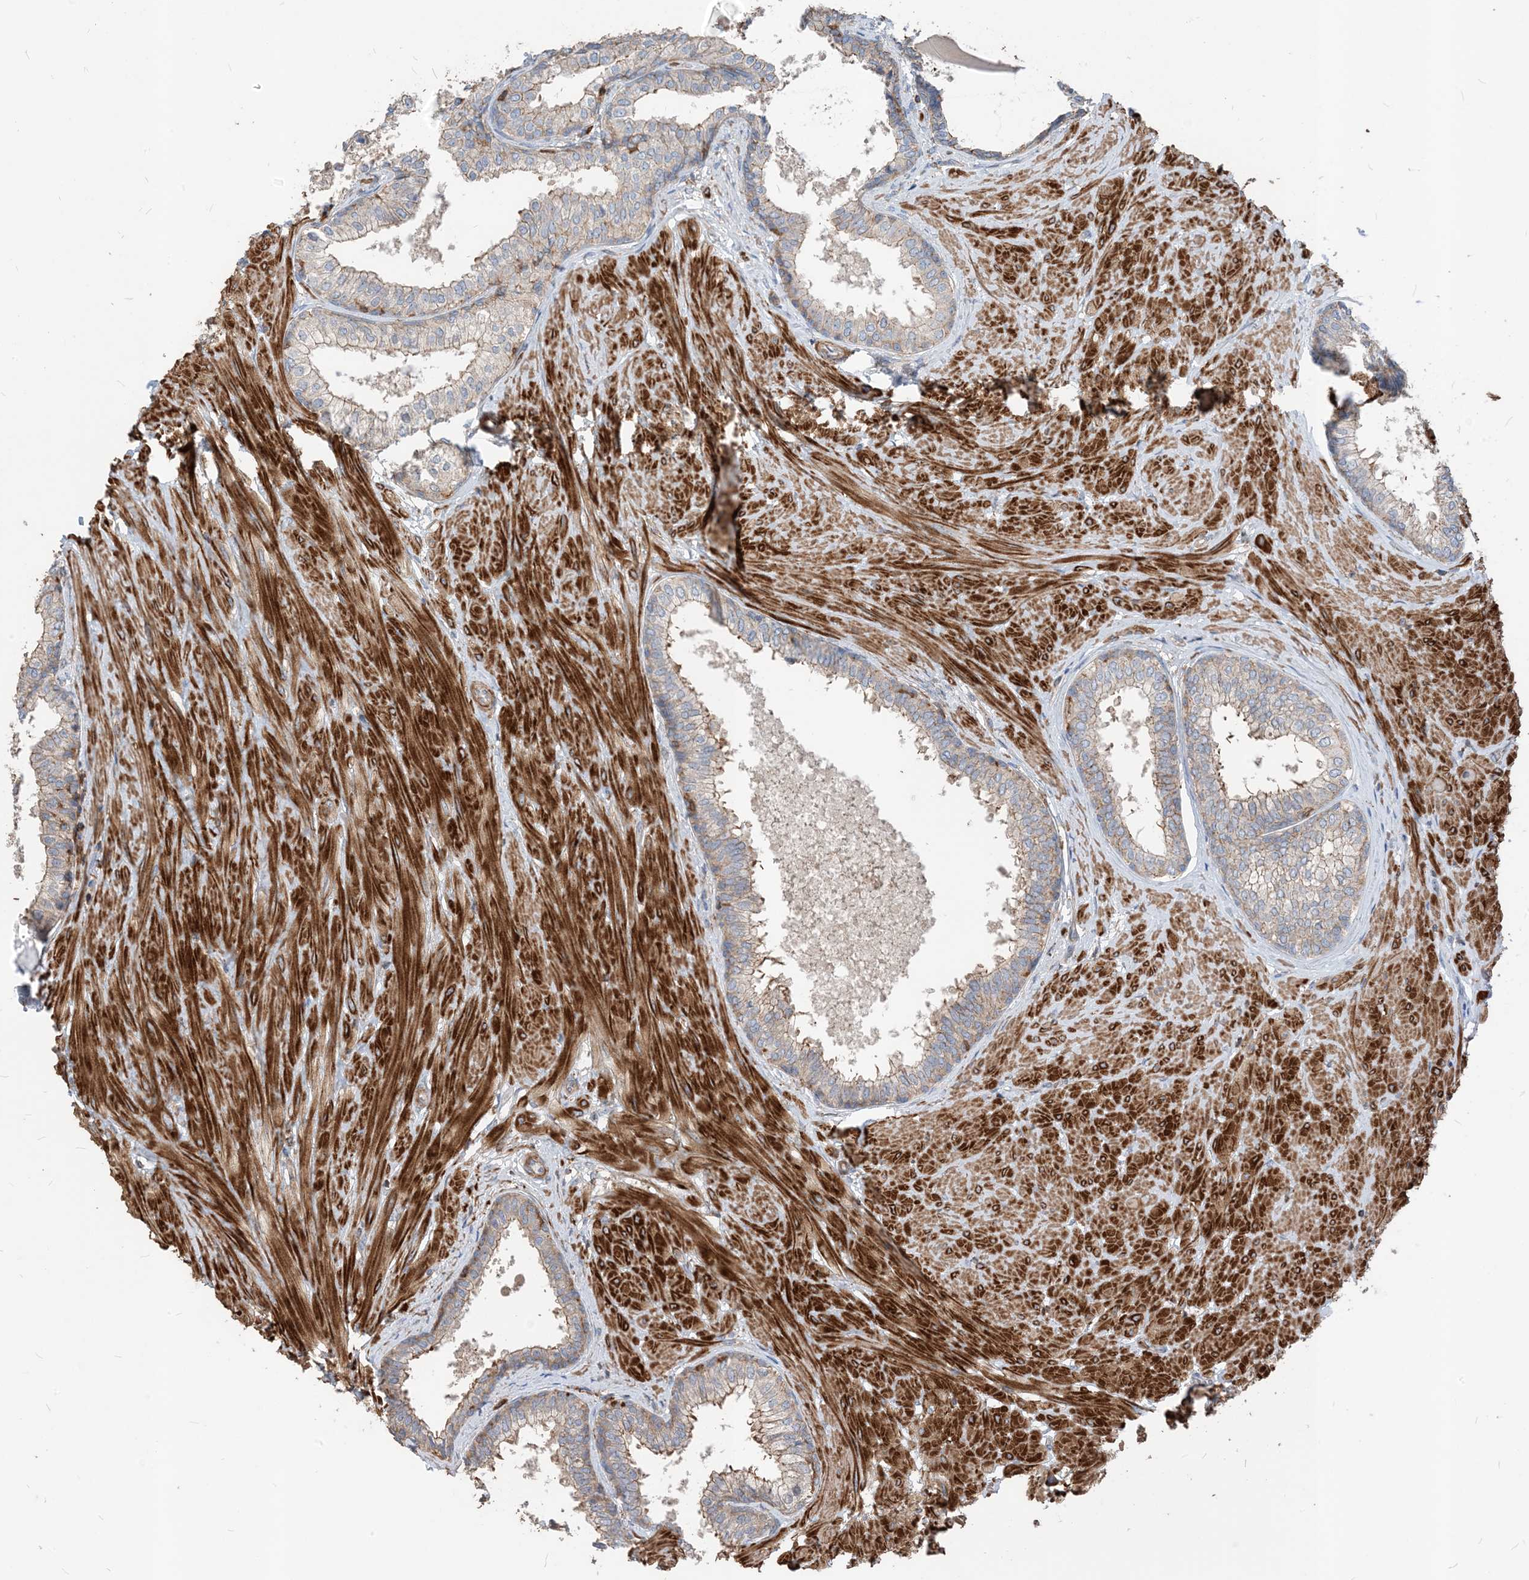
{"staining": {"intensity": "moderate", "quantity": "<25%", "location": "cytoplasmic/membranous"}, "tissue": "prostate", "cell_type": "Glandular cells", "image_type": "normal", "snomed": [{"axis": "morphology", "description": "Normal tissue, NOS"}, {"axis": "topography", "description": "Prostate"}], "caption": "DAB (3,3'-diaminobenzidine) immunohistochemical staining of unremarkable prostate demonstrates moderate cytoplasmic/membranous protein positivity in approximately <25% of glandular cells.", "gene": "PARVG", "patient": {"sex": "male", "age": 48}}